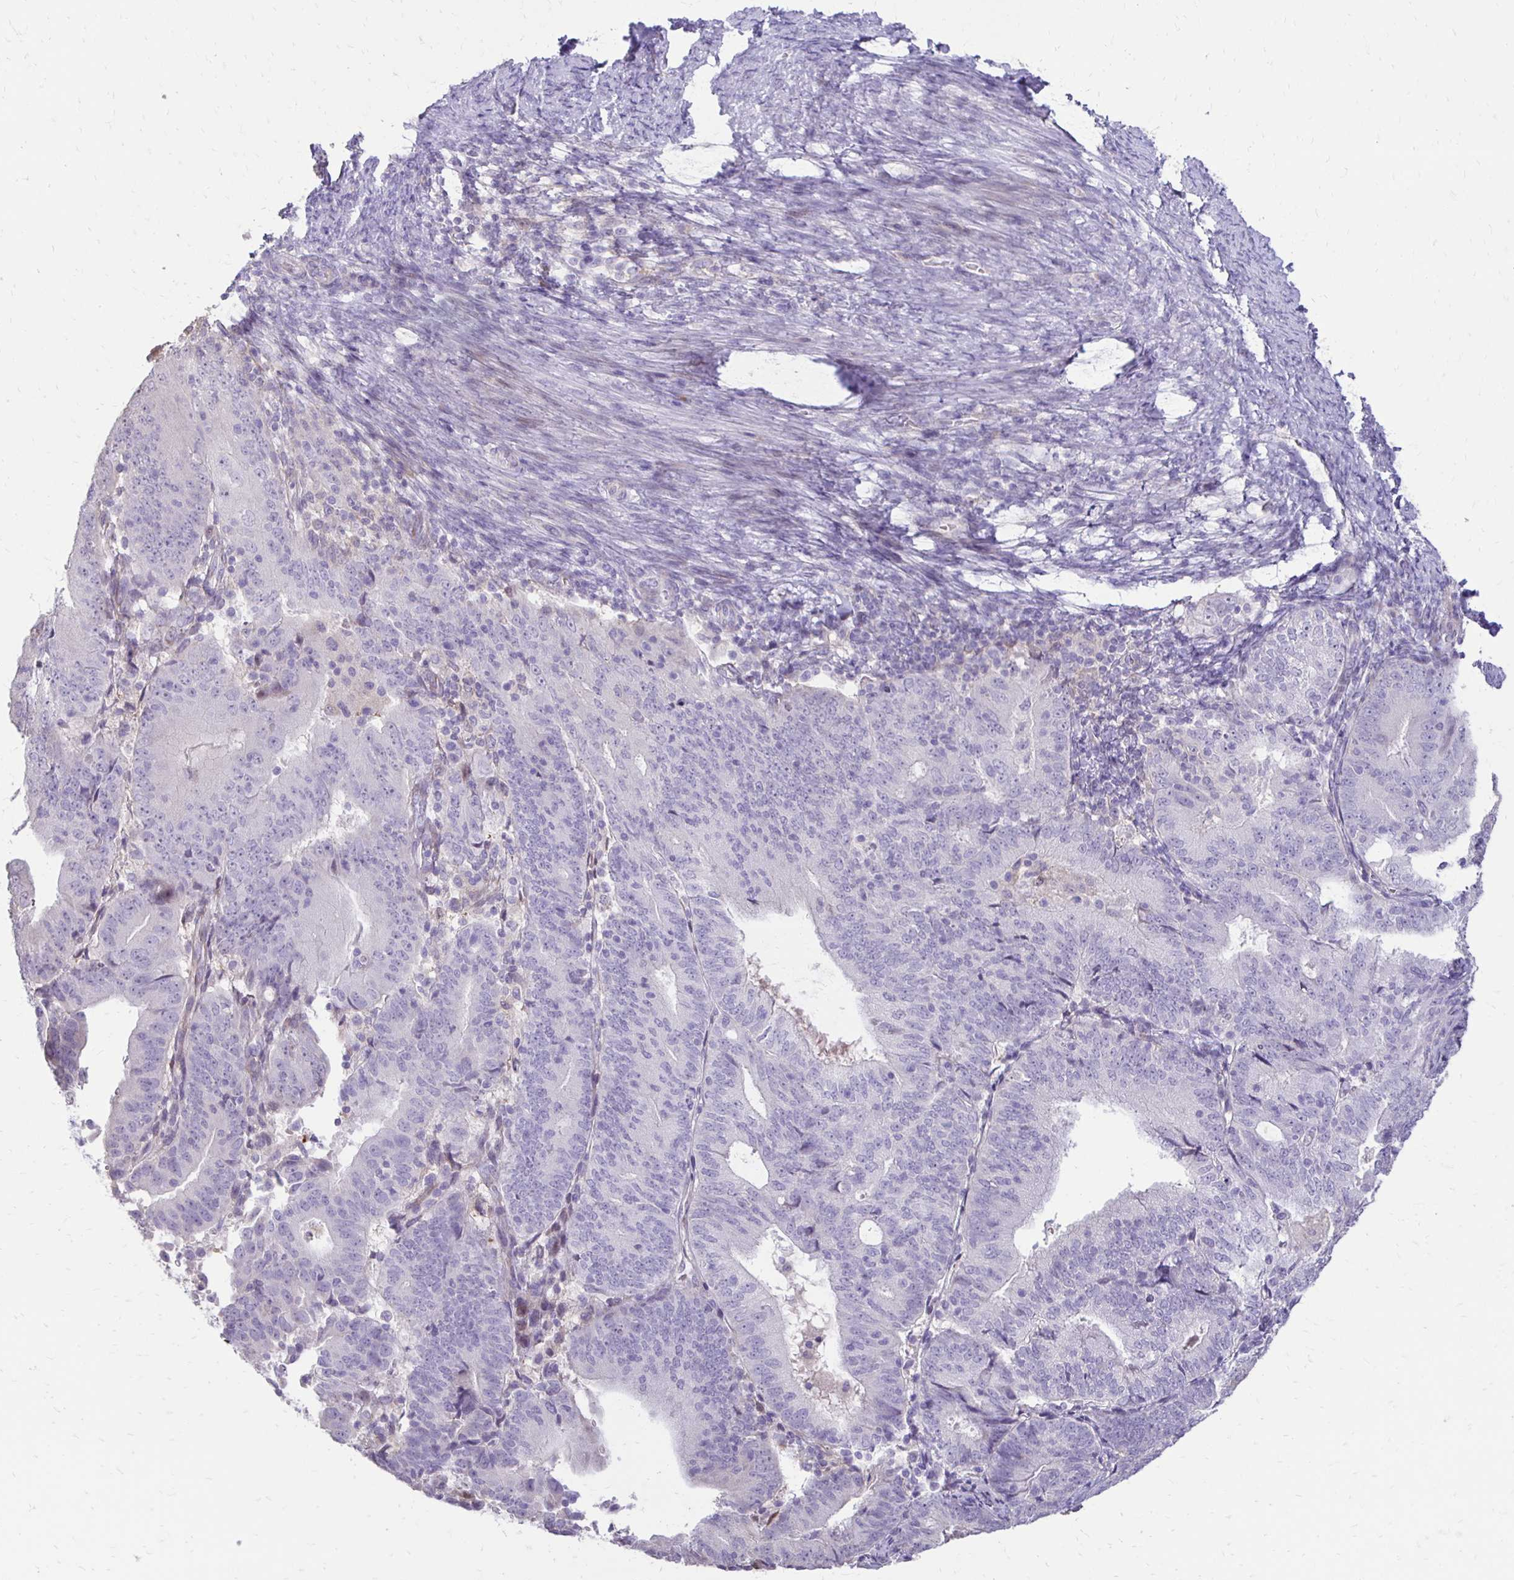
{"staining": {"intensity": "negative", "quantity": "none", "location": "none"}, "tissue": "endometrial cancer", "cell_type": "Tumor cells", "image_type": "cancer", "snomed": [{"axis": "morphology", "description": "Adenocarcinoma, NOS"}, {"axis": "topography", "description": "Endometrium"}], "caption": "The IHC image has no significant staining in tumor cells of endometrial cancer tissue. (Stains: DAB immunohistochemistry (IHC) with hematoxylin counter stain, Microscopy: brightfield microscopy at high magnification).", "gene": "GAS2", "patient": {"sex": "female", "age": 70}}